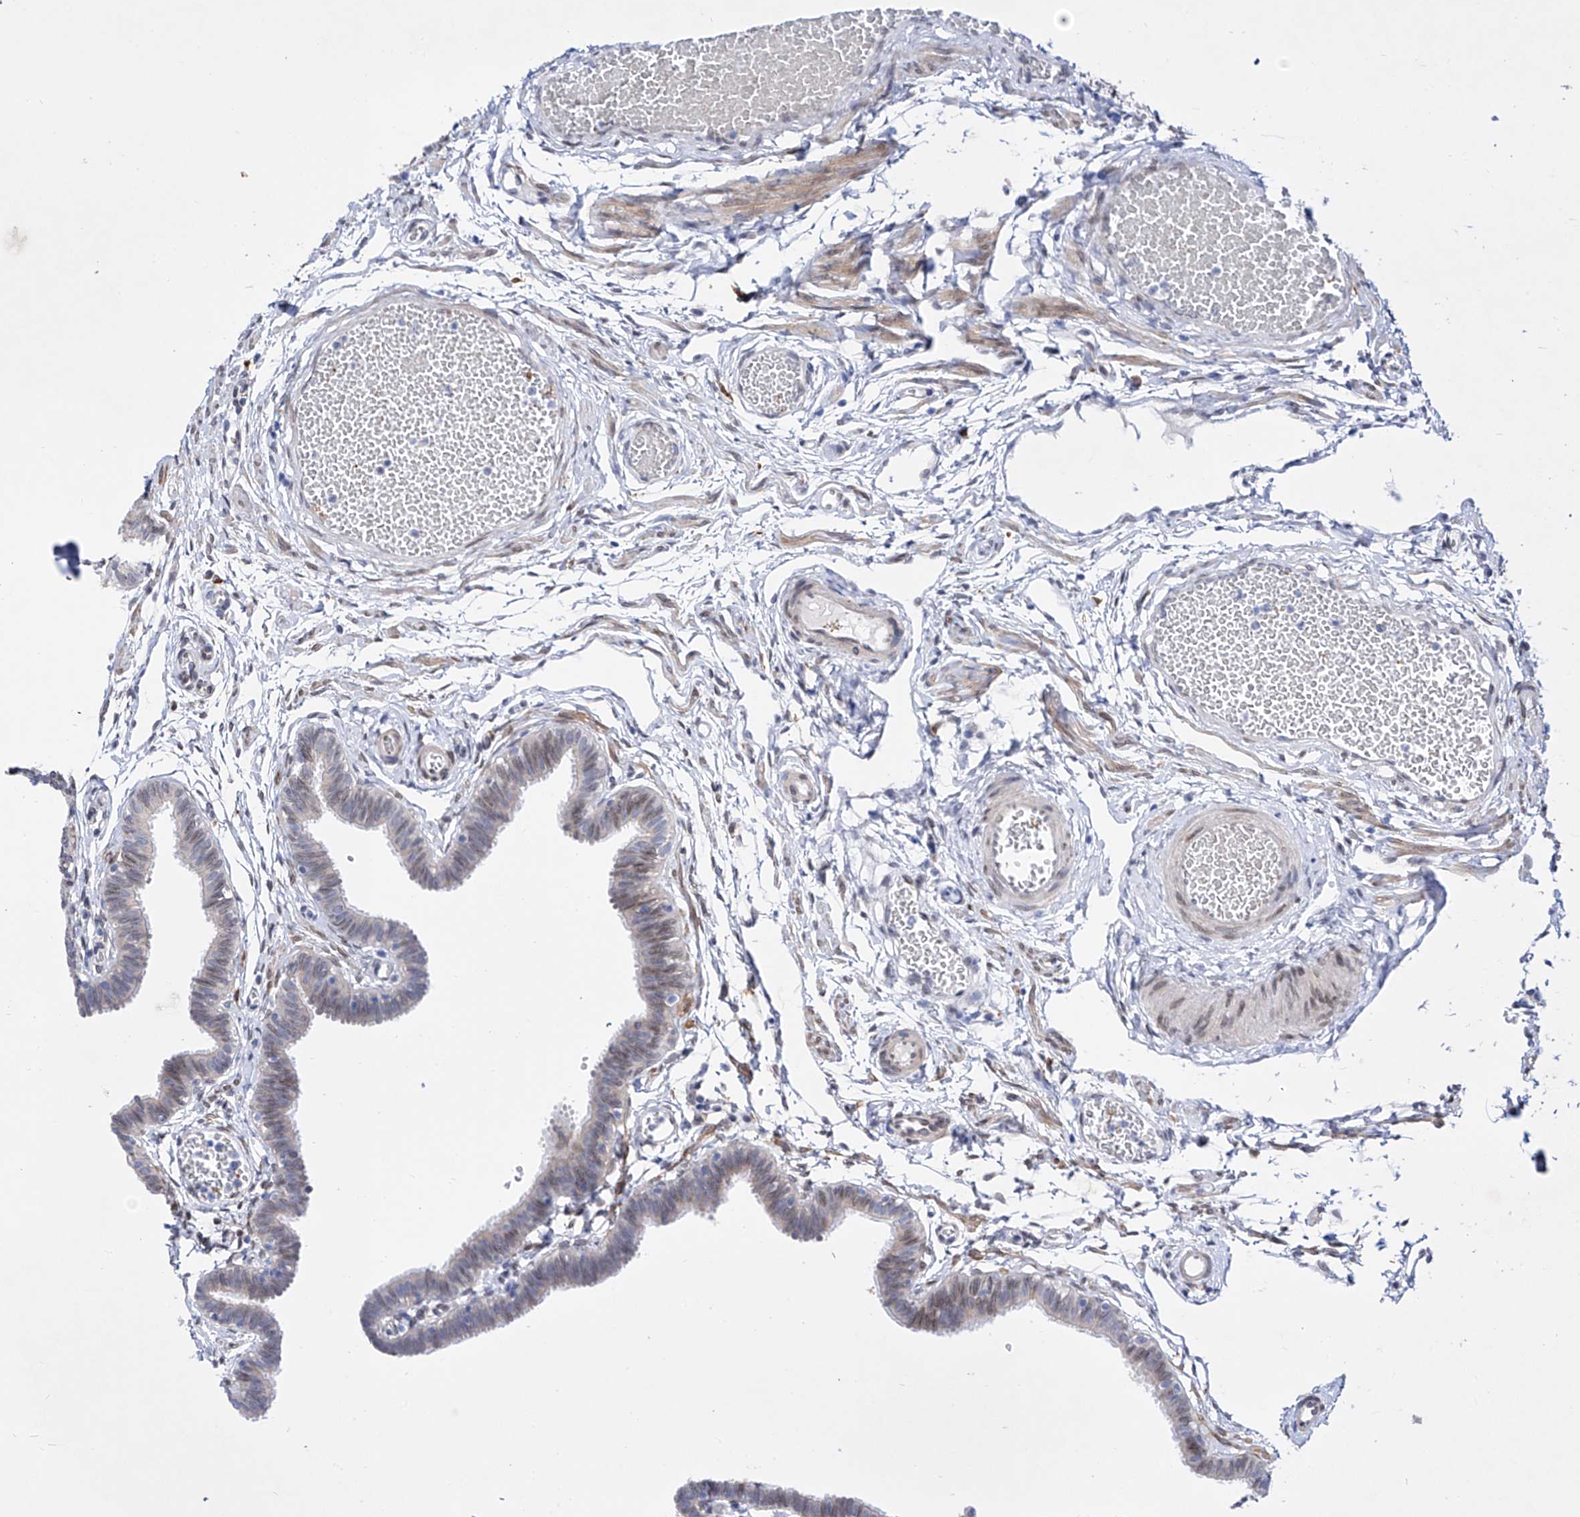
{"staining": {"intensity": "weak", "quantity": "25%-75%", "location": "cytoplasmic/membranous,nuclear"}, "tissue": "fallopian tube", "cell_type": "Glandular cells", "image_type": "normal", "snomed": [{"axis": "morphology", "description": "Normal tissue, NOS"}, {"axis": "topography", "description": "Fallopian tube"}, {"axis": "topography", "description": "Ovary"}], "caption": "Protein staining of normal fallopian tube exhibits weak cytoplasmic/membranous,nuclear staining in approximately 25%-75% of glandular cells.", "gene": "LCLAT1", "patient": {"sex": "female", "age": 23}}